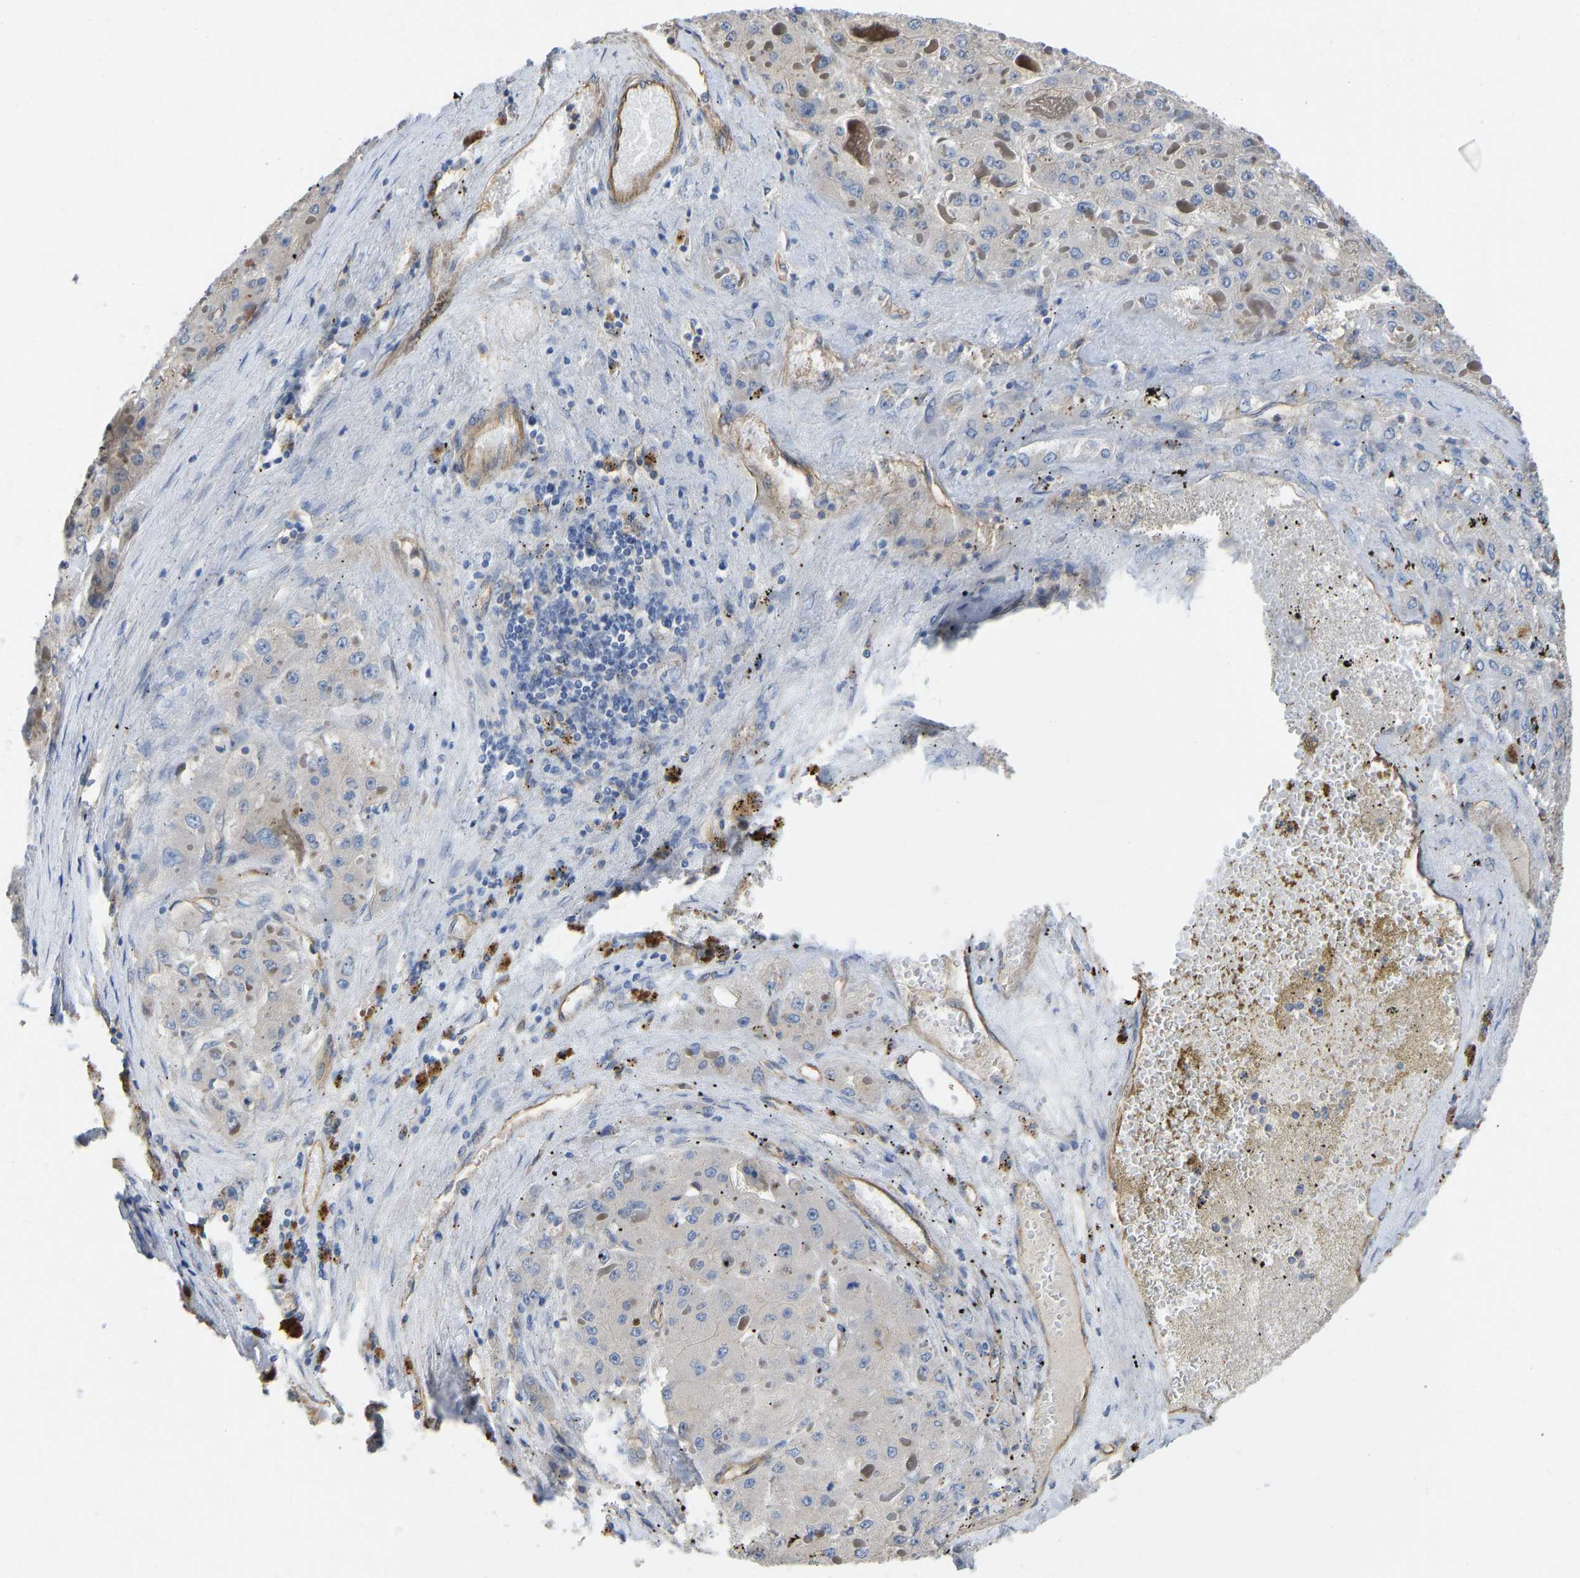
{"staining": {"intensity": "negative", "quantity": "none", "location": "none"}, "tissue": "liver cancer", "cell_type": "Tumor cells", "image_type": "cancer", "snomed": [{"axis": "morphology", "description": "Carcinoma, Hepatocellular, NOS"}, {"axis": "topography", "description": "Liver"}], "caption": "Histopathology image shows no significant protein positivity in tumor cells of hepatocellular carcinoma (liver).", "gene": "ELMO2", "patient": {"sex": "female", "age": 73}}